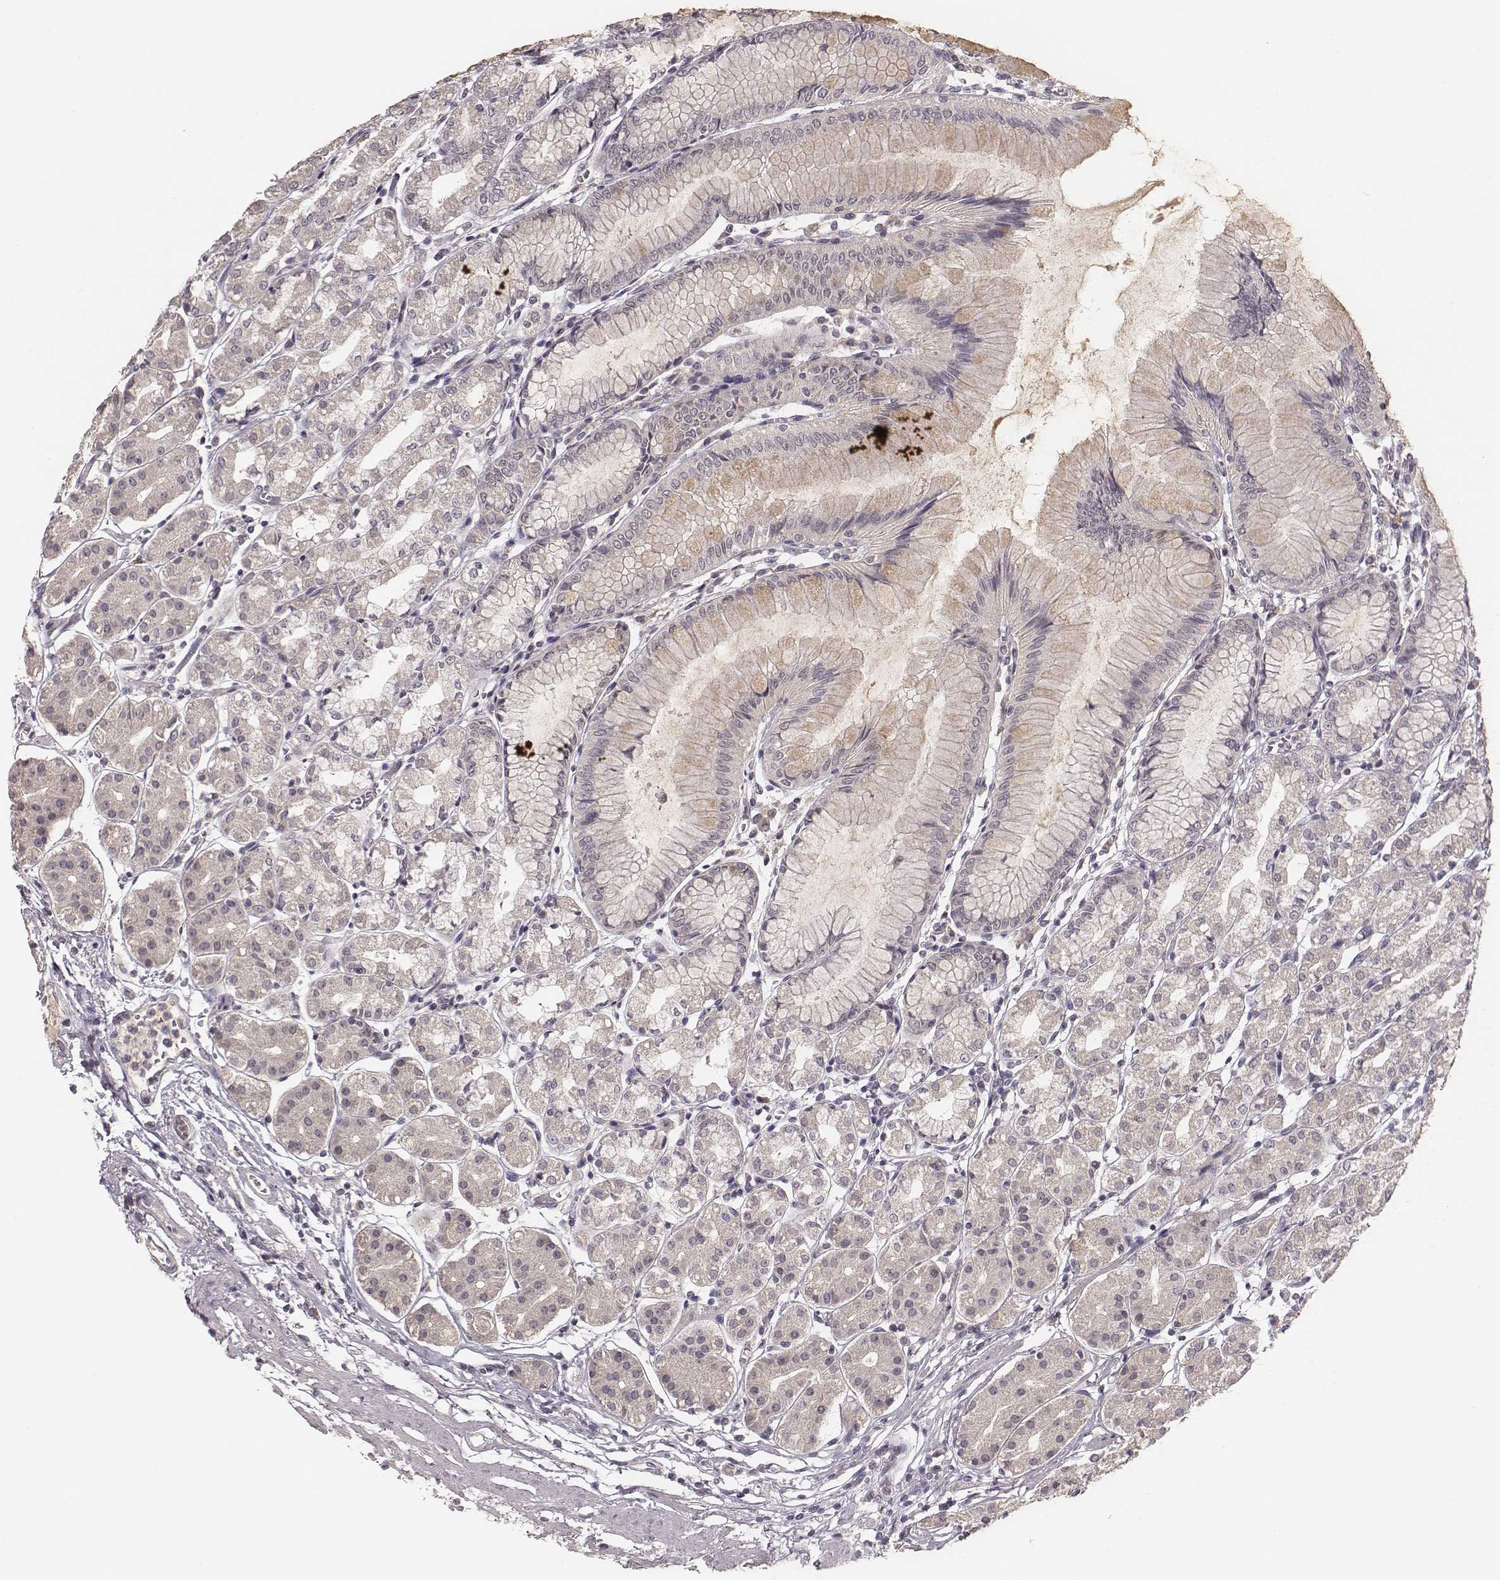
{"staining": {"intensity": "negative", "quantity": "none", "location": "none"}, "tissue": "stomach", "cell_type": "Glandular cells", "image_type": "normal", "snomed": [{"axis": "morphology", "description": "Normal tissue, NOS"}, {"axis": "topography", "description": "Skeletal muscle"}, {"axis": "topography", "description": "Stomach"}], "caption": "A histopathology image of stomach stained for a protein displays no brown staining in glandular cells.", "gene": "LY6K", "patient": {"sex": "female", "age": 57}}